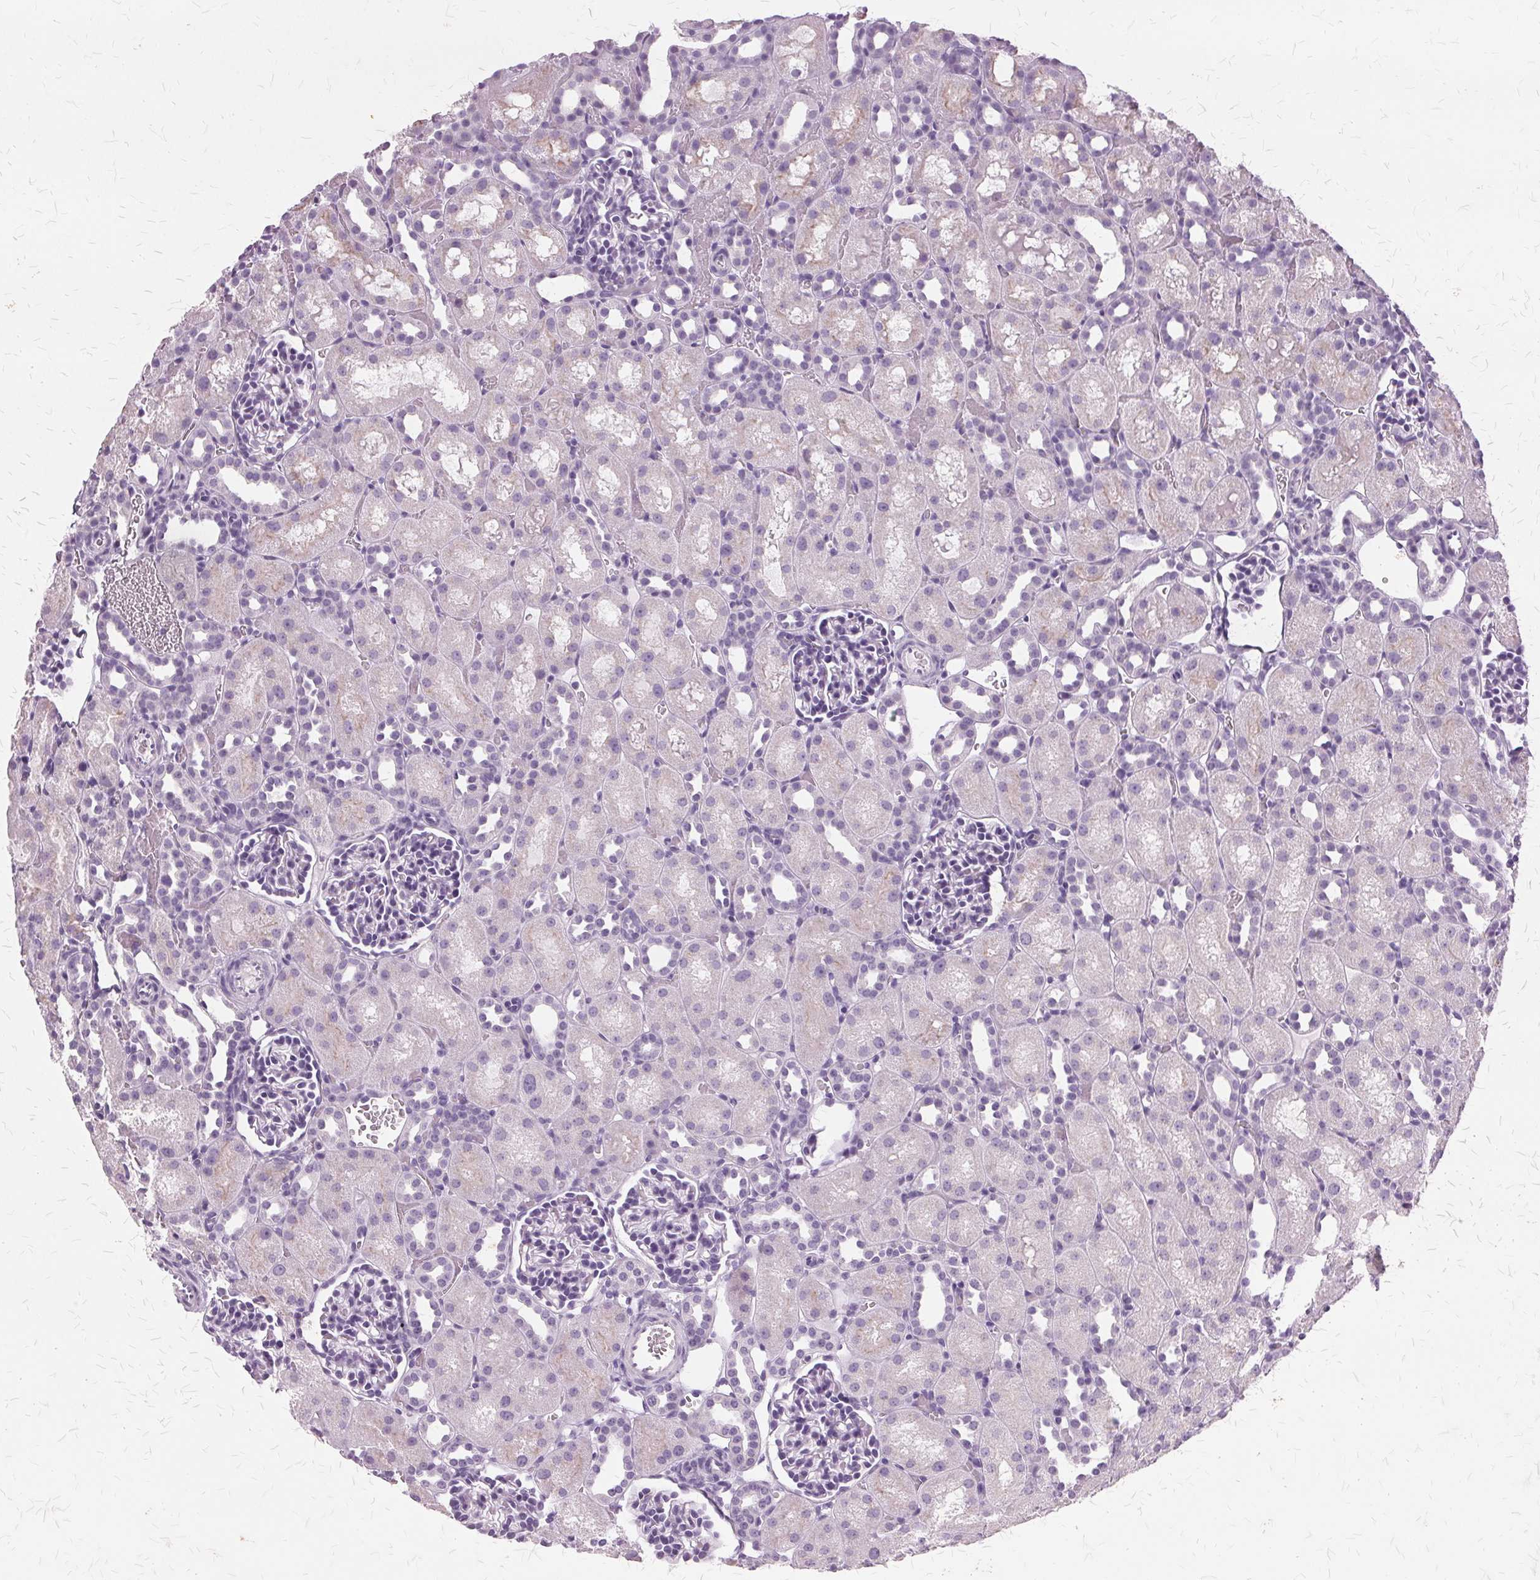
{"staining": {"intensity": "negative", "quantity": "none", "location": "none"}, "tissue": "kidney", "cell_type": "Cells in glomeruli", "image_type": "normal", "snomed": [{"axis": "morphology", "description": "Normal tissue, NOS"}, {"axis": "topography", "description": "Kidney"}], "caption": "Immunohistochemistry image of unremarkable kidney: kidney stained with DAB (3,3'-diaminobenzidine) displays no significant protein staining in cells in glomeruli. (Stains: DAB IHC with hematoxylin counter stain, Microscopy: brightfield microscopy at high magnification).", "gene": "SLC45A3", "patient": {"sex": "male", "age": 1}}